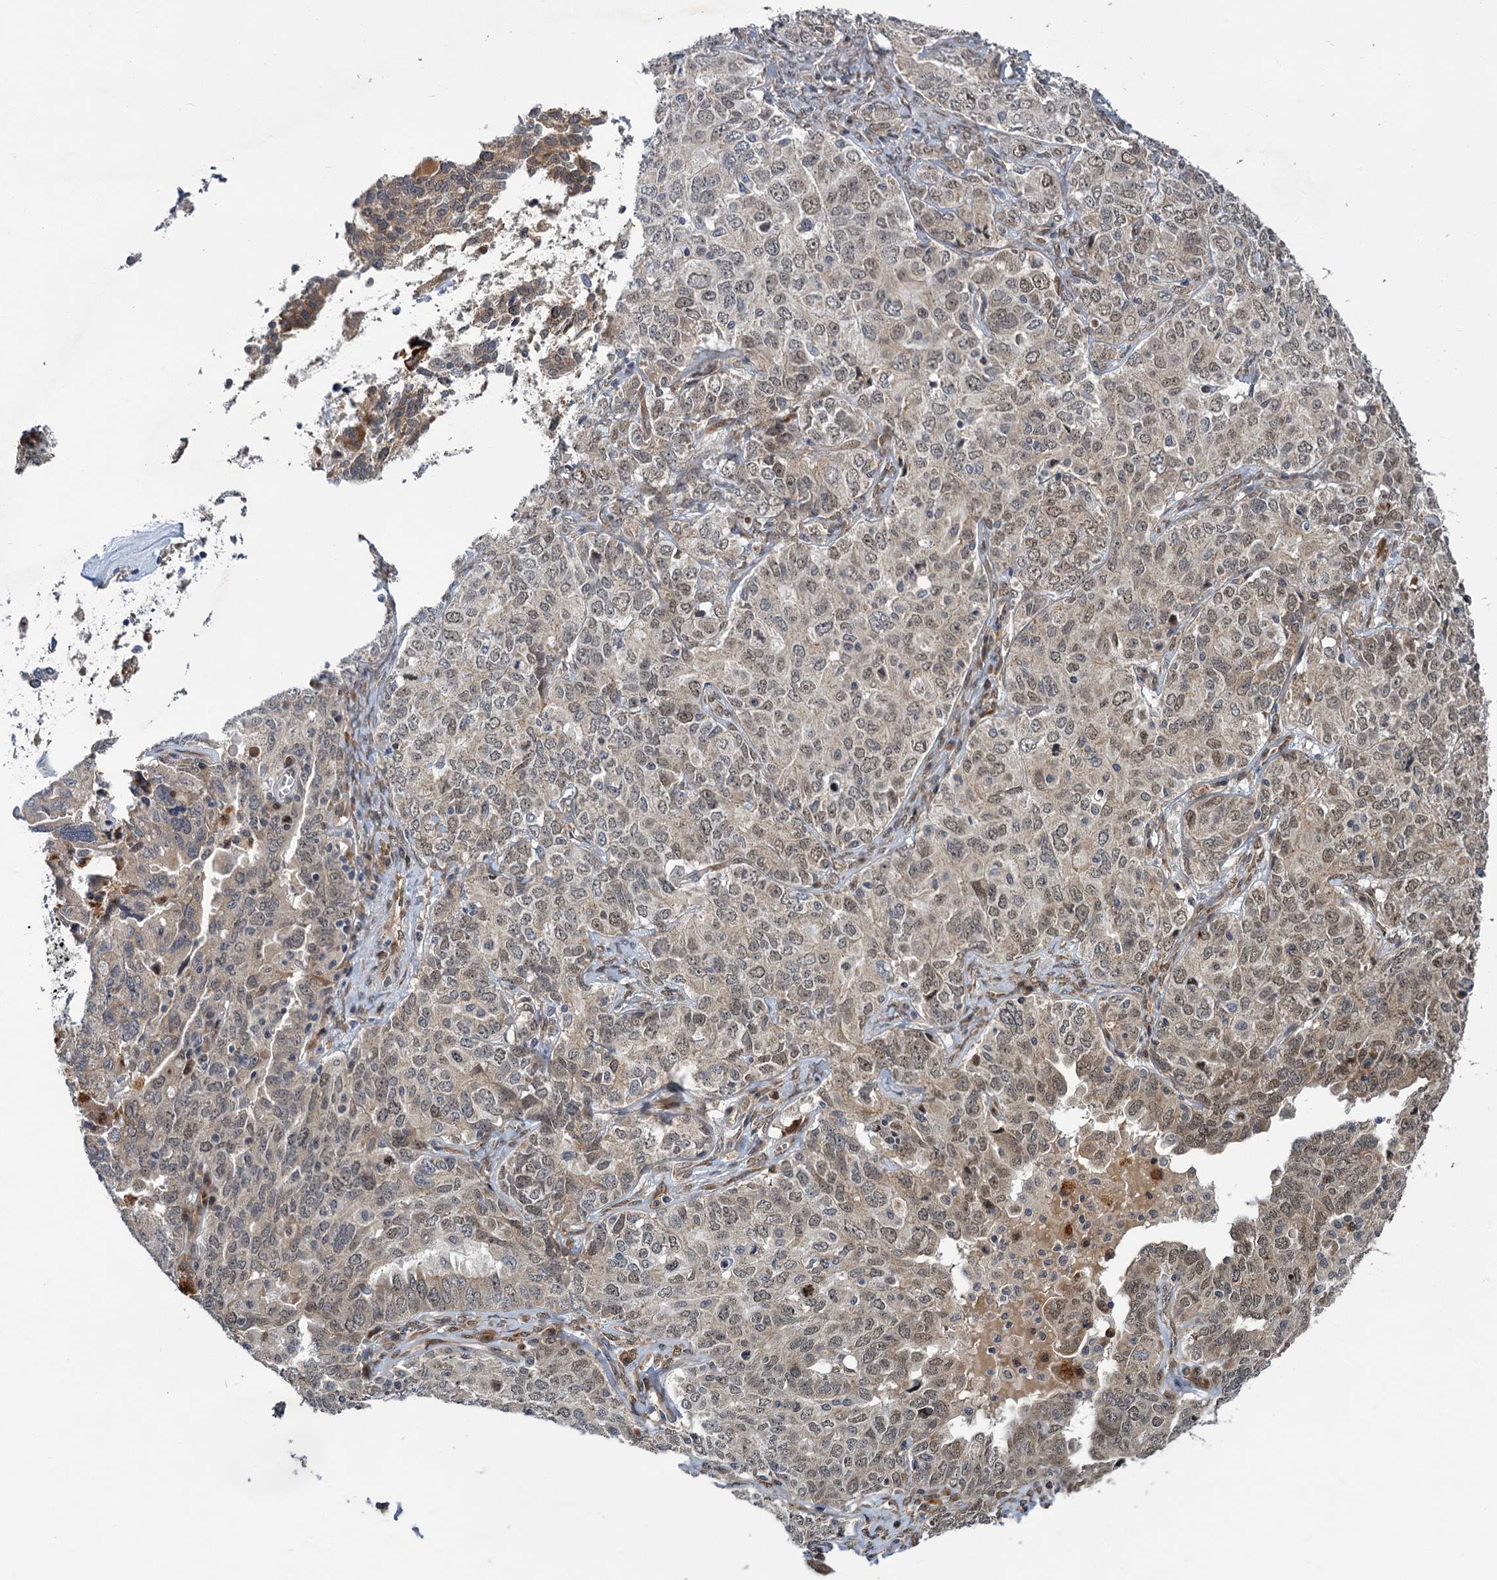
{"staining": {"intensity": "weak", "quantity": "25%-75%", "location": "nuclear"}, "tissue": "ovarian cancer", "cell_type": "Tumor cells", "image_type": "cancer", "snomed": [{"axis": "morphology", "description": "Carcinoma, endometroid"}, {"axis": "topography", "description": "Ovary"}], "caption": "Immunohistochemistry micrograph of neoplastic tissue: human ovarian endometroid carcinoma stained using immunohistochemistry reveals low levels of weak protein expression localized specifically in the nuclear of tumor cells, appearing as a nuclear brown color.", "gene": "APBA2", "patient": {"sex": "female", "age": 62}}